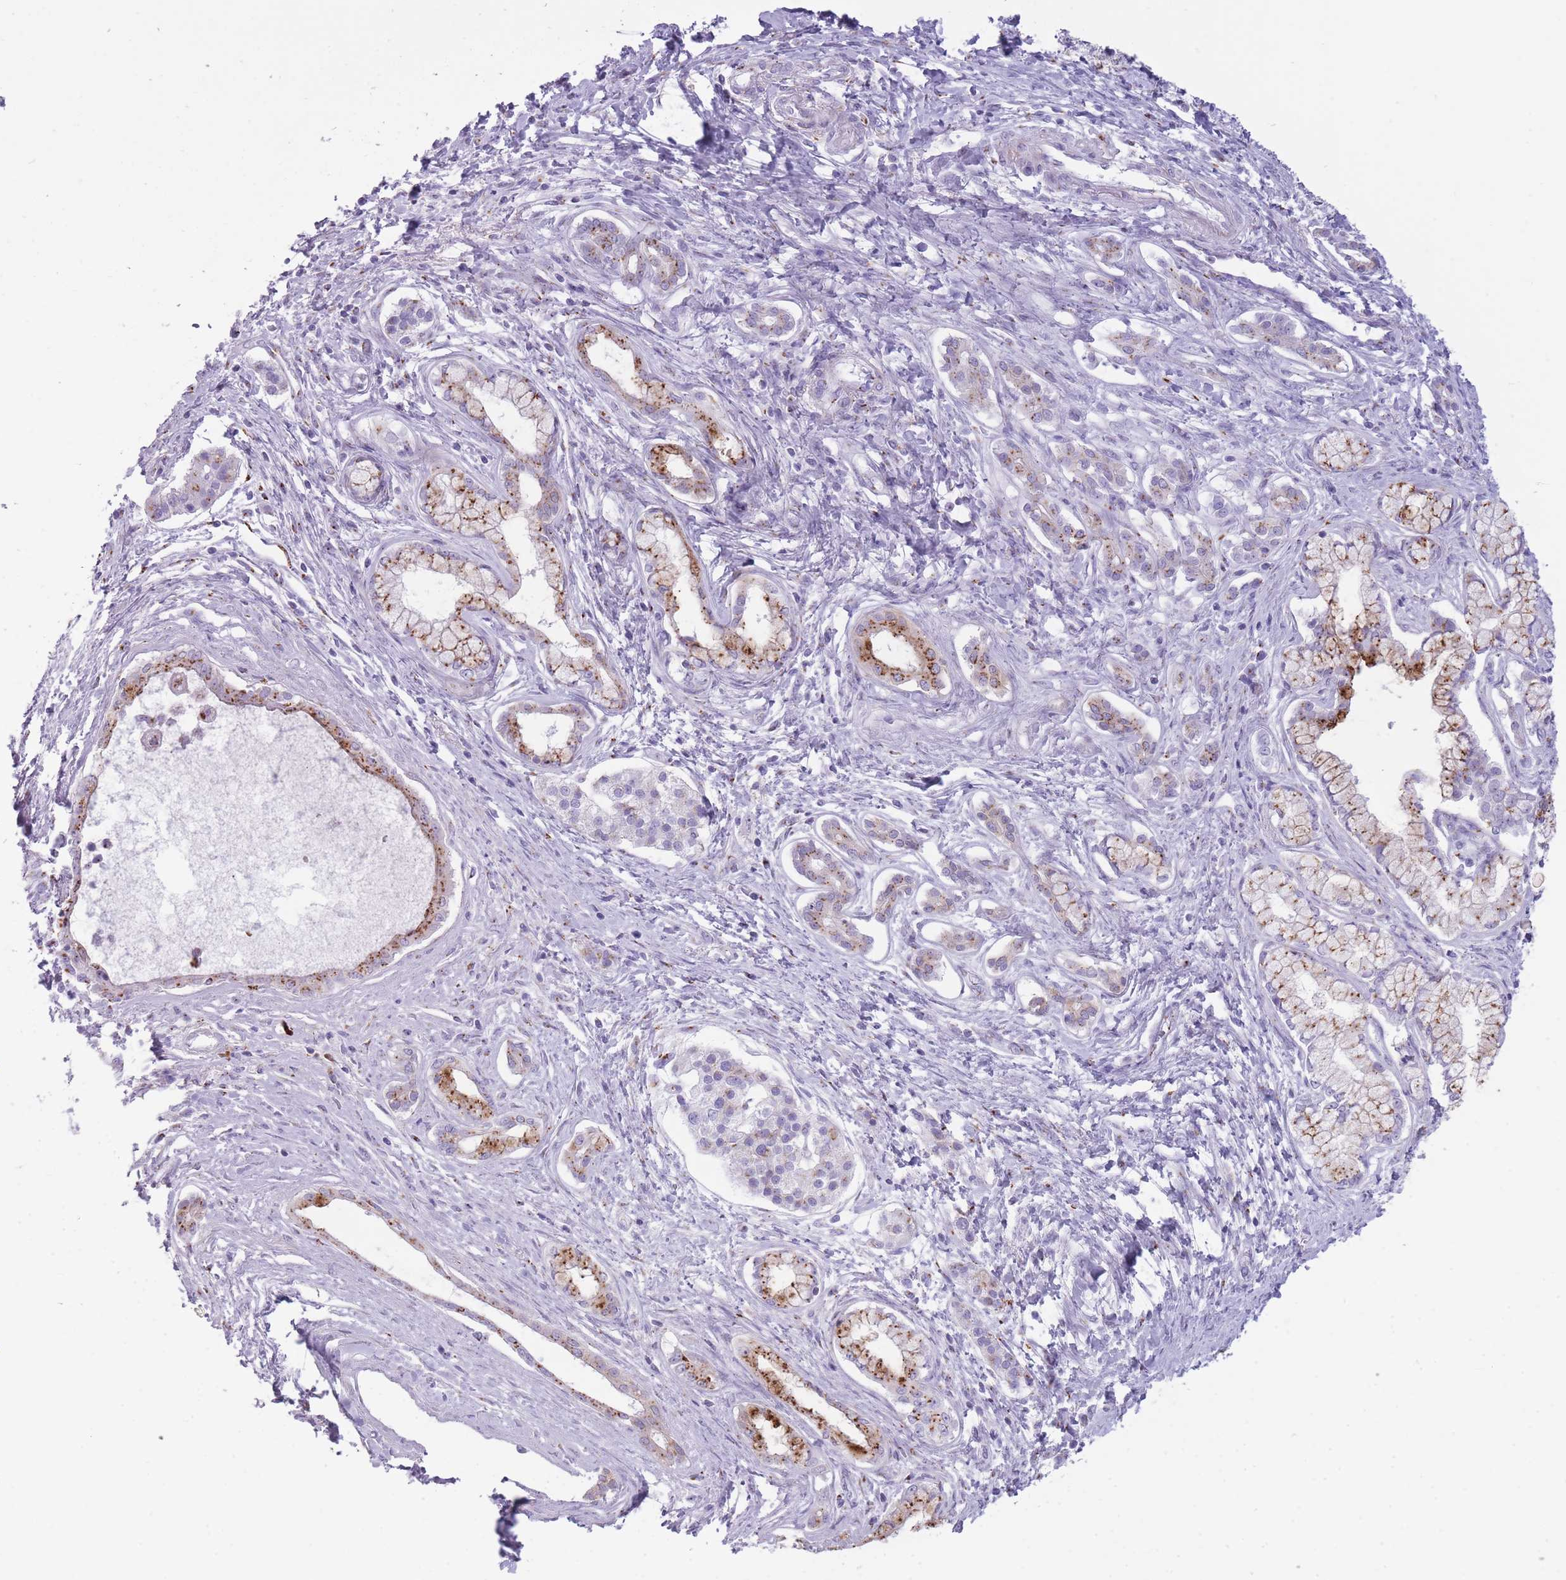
{"staining": {"intensity": "moderate", "quantity": ">75%", "location": "cytoplasmic/membranous"}, "tissue": "pancreatic cancer", "cell_type": "Tumor cells", "image_type": "cancer", "snomed": [{"axis": "morphology", "description": "Adenocarcinoma, NOS"}, {"axis": "topography", "description": "Pancreas"}], "caption": "Pancreatic cancer (adenocarcinoma) tissue displays moderate cytoplasmic/membranous positivity in approximately >75% of tumor cells", "gene": "B4GALT2", "patient": {"sex": "male", "age": 70}}